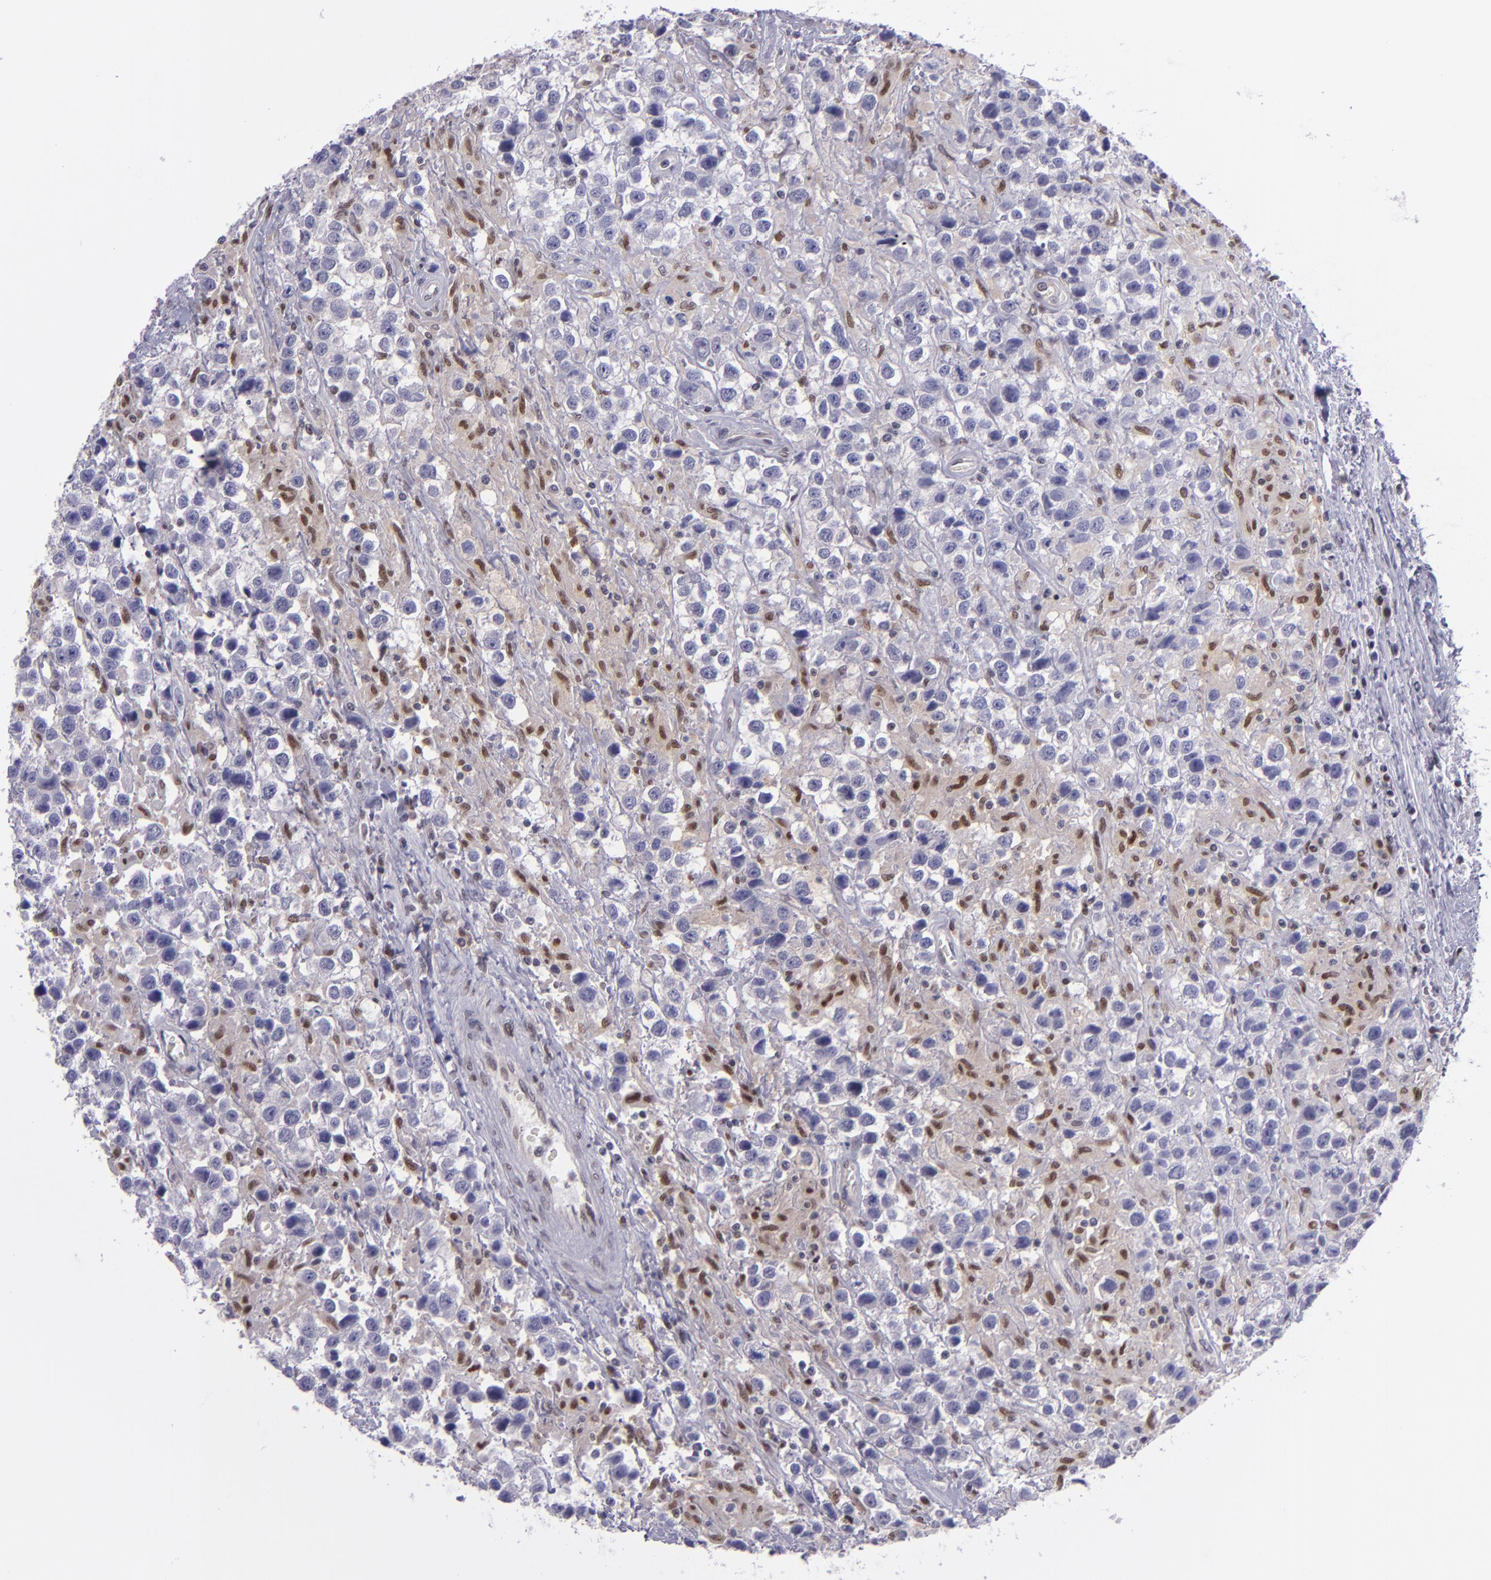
{"staining": {"intensity": "moderate", "quantity": "<25%", "location": "cytoplasmic/membranous,nuclear"}, "tissue": "testis cancer", "cell_type": "Tumor cells", "image_type": "cancer", "snomed": [{"axis": "morphology", "description": "Seminoma, NOS"}, {"axis": "topography", "description": "Testis"}], "caption": "Approximately <25% of tumor cells in seminoma (testis) demonstrate moderate cytoplasmic/membranous and nuclear protein expression as visualized by brown immunohistochemical staining.", "gene": "BAG1", "patient": {"sex": "male", "age": 43}}